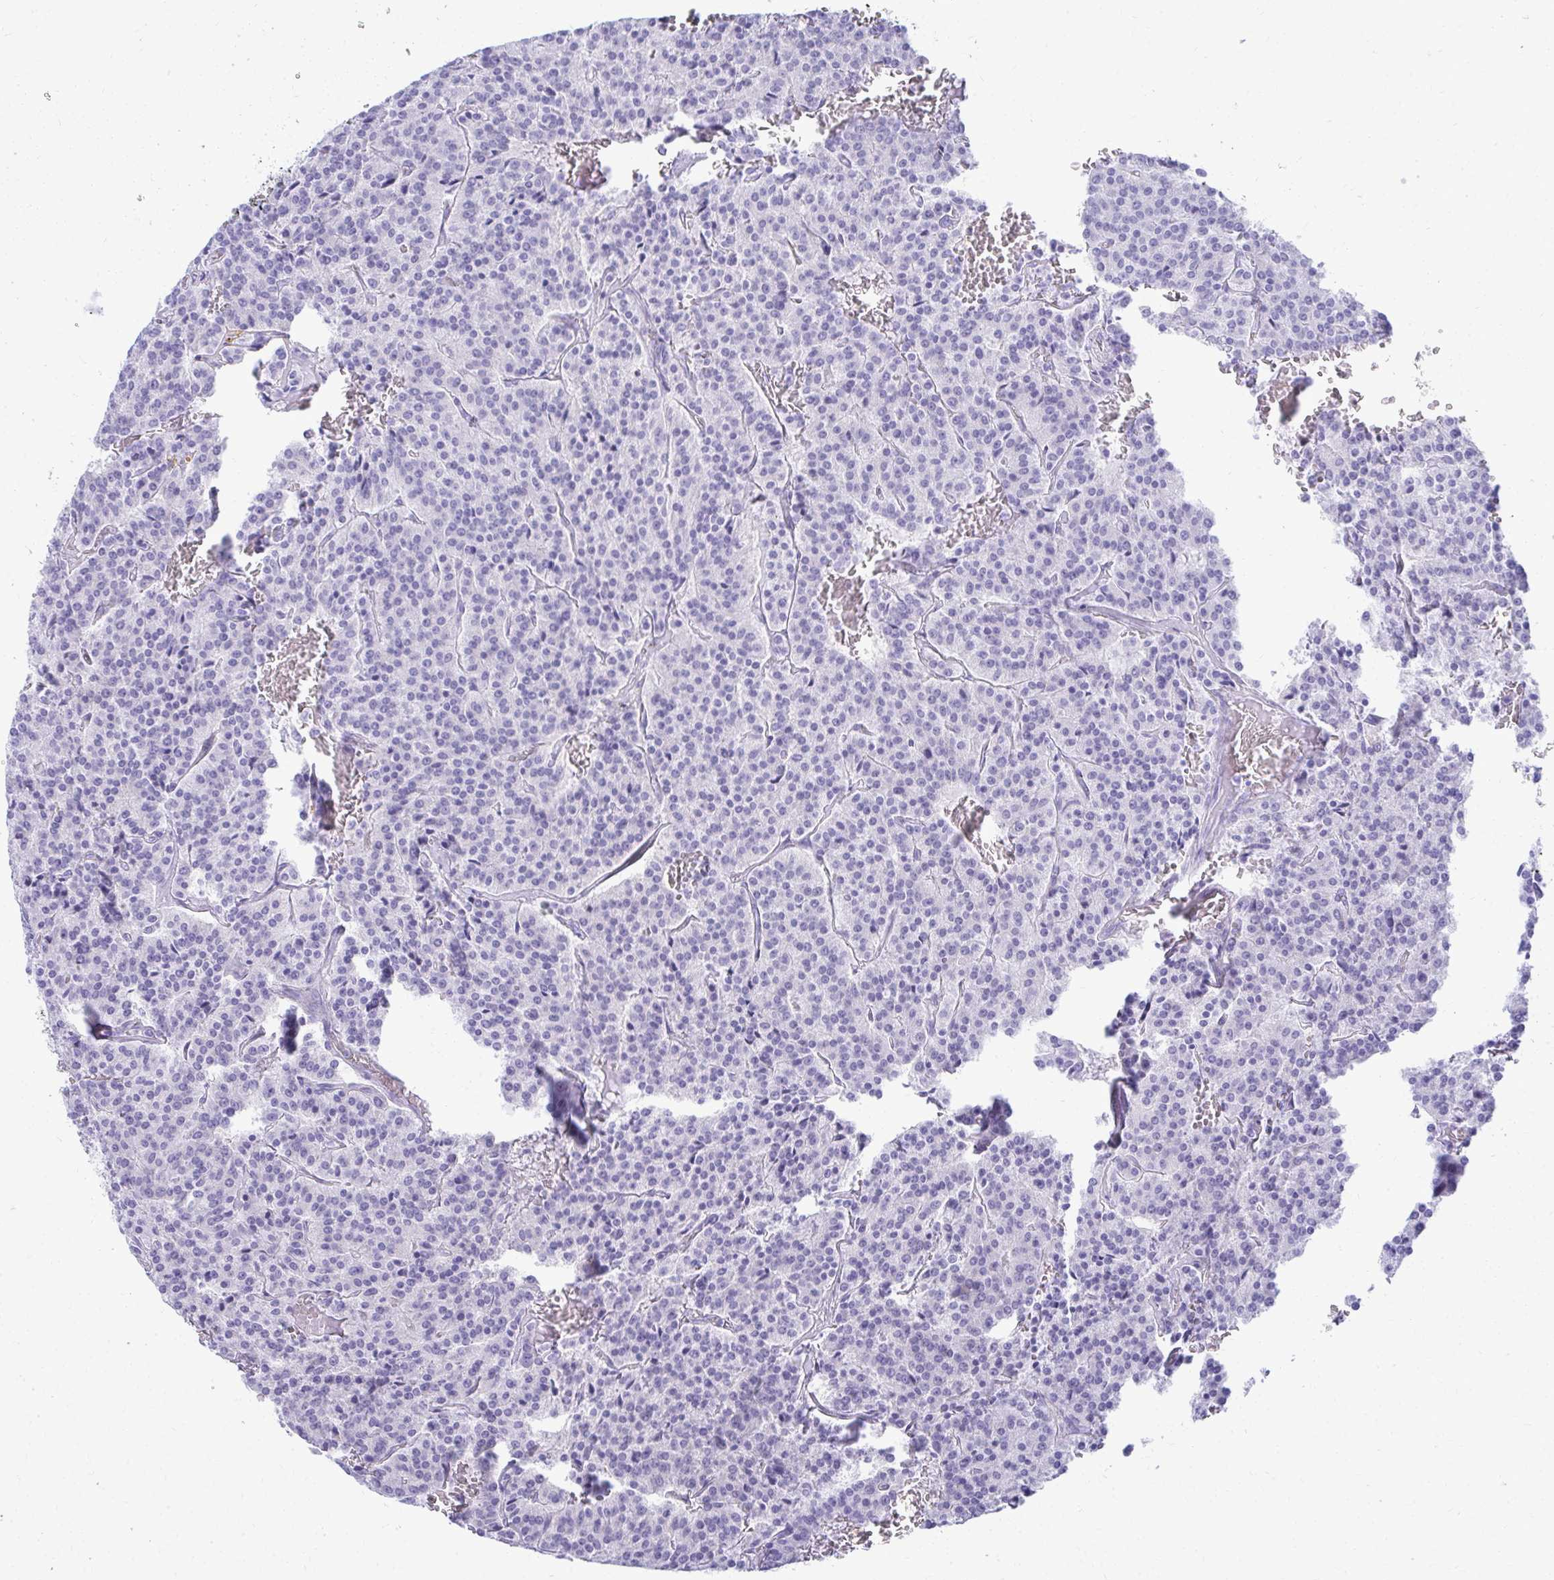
{"staining": {"intensity": "negative", "quantity": "none", "location": "none"}, "tissue": "carcinoid", "cell_type": "Tumor cells", "image_type": "cancer", "snomed": [{"axis": "morphology", "description": "Carcinoid, malignant, NOS"}, {"axis": "topography", "description": "Lung"}], "caption": "A high-resolution photomicrograph shows immunohistochemistry (IHC) staining of carcinoid, which exhibits no significant staining in tumor cells.", "gene": "AIG1", "patient": {"sex": "male", "age": 70}}